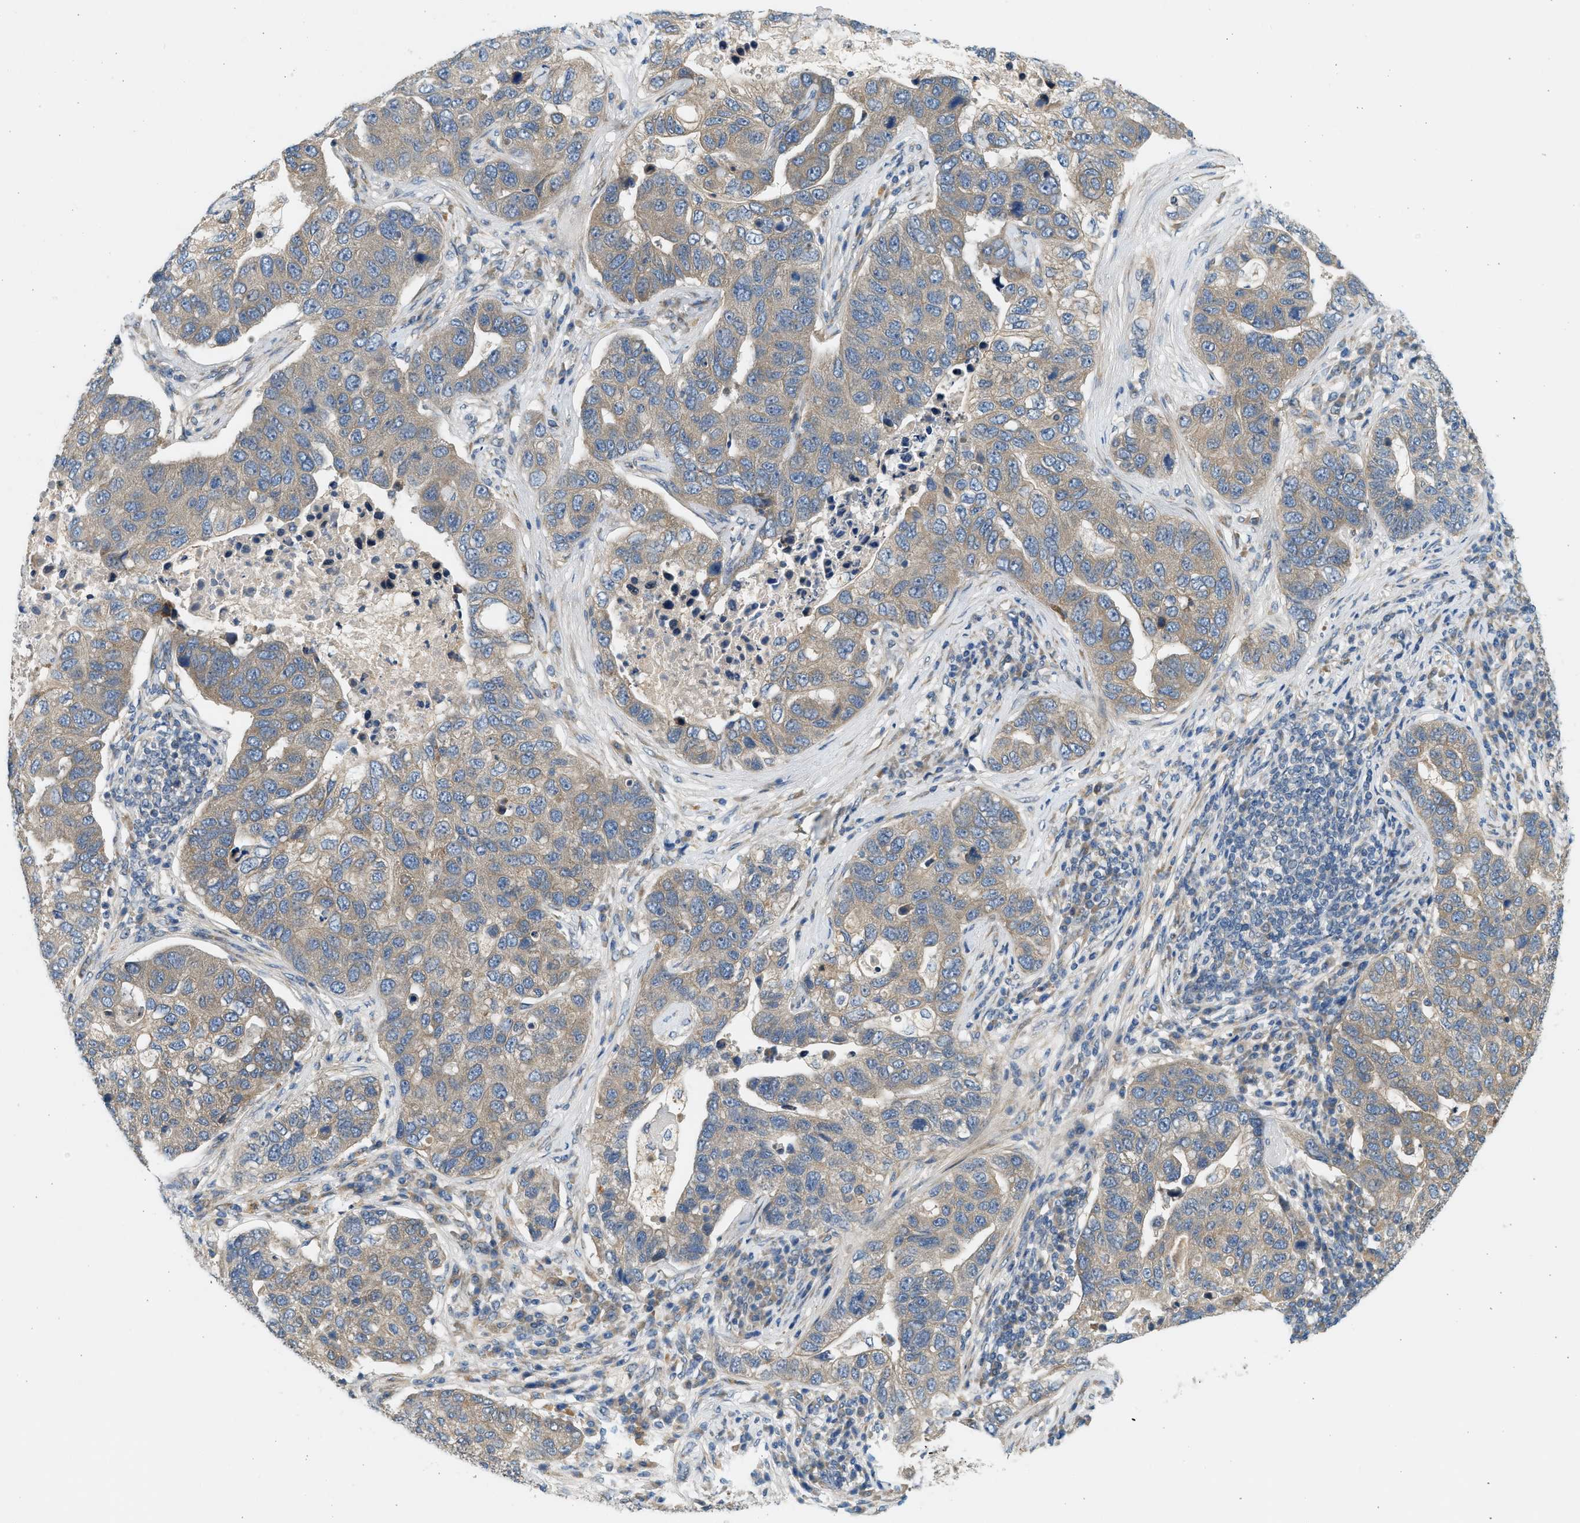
{"staining": {"intensity": "weak", "quantity": ">75%", "location": "cytoplasmic/membranous"}, "tissue": "pancreatic cancer", "cell_type": "Tumor cells", "image_type": "cancer", "snomed": [{"axis": "morphology", "description": "Adenocarcinoma, NOS"}, {"axis": "topography", "description": "Pancreas"}], "caption": "Human pancreatic cancer stained for a protein (brown) exhibits weak cytoplasmic/membranous positive expression in about >75% of tumor cells.", "gene": "KDELR2", "patient": {"sex": "female", "age": 61}}